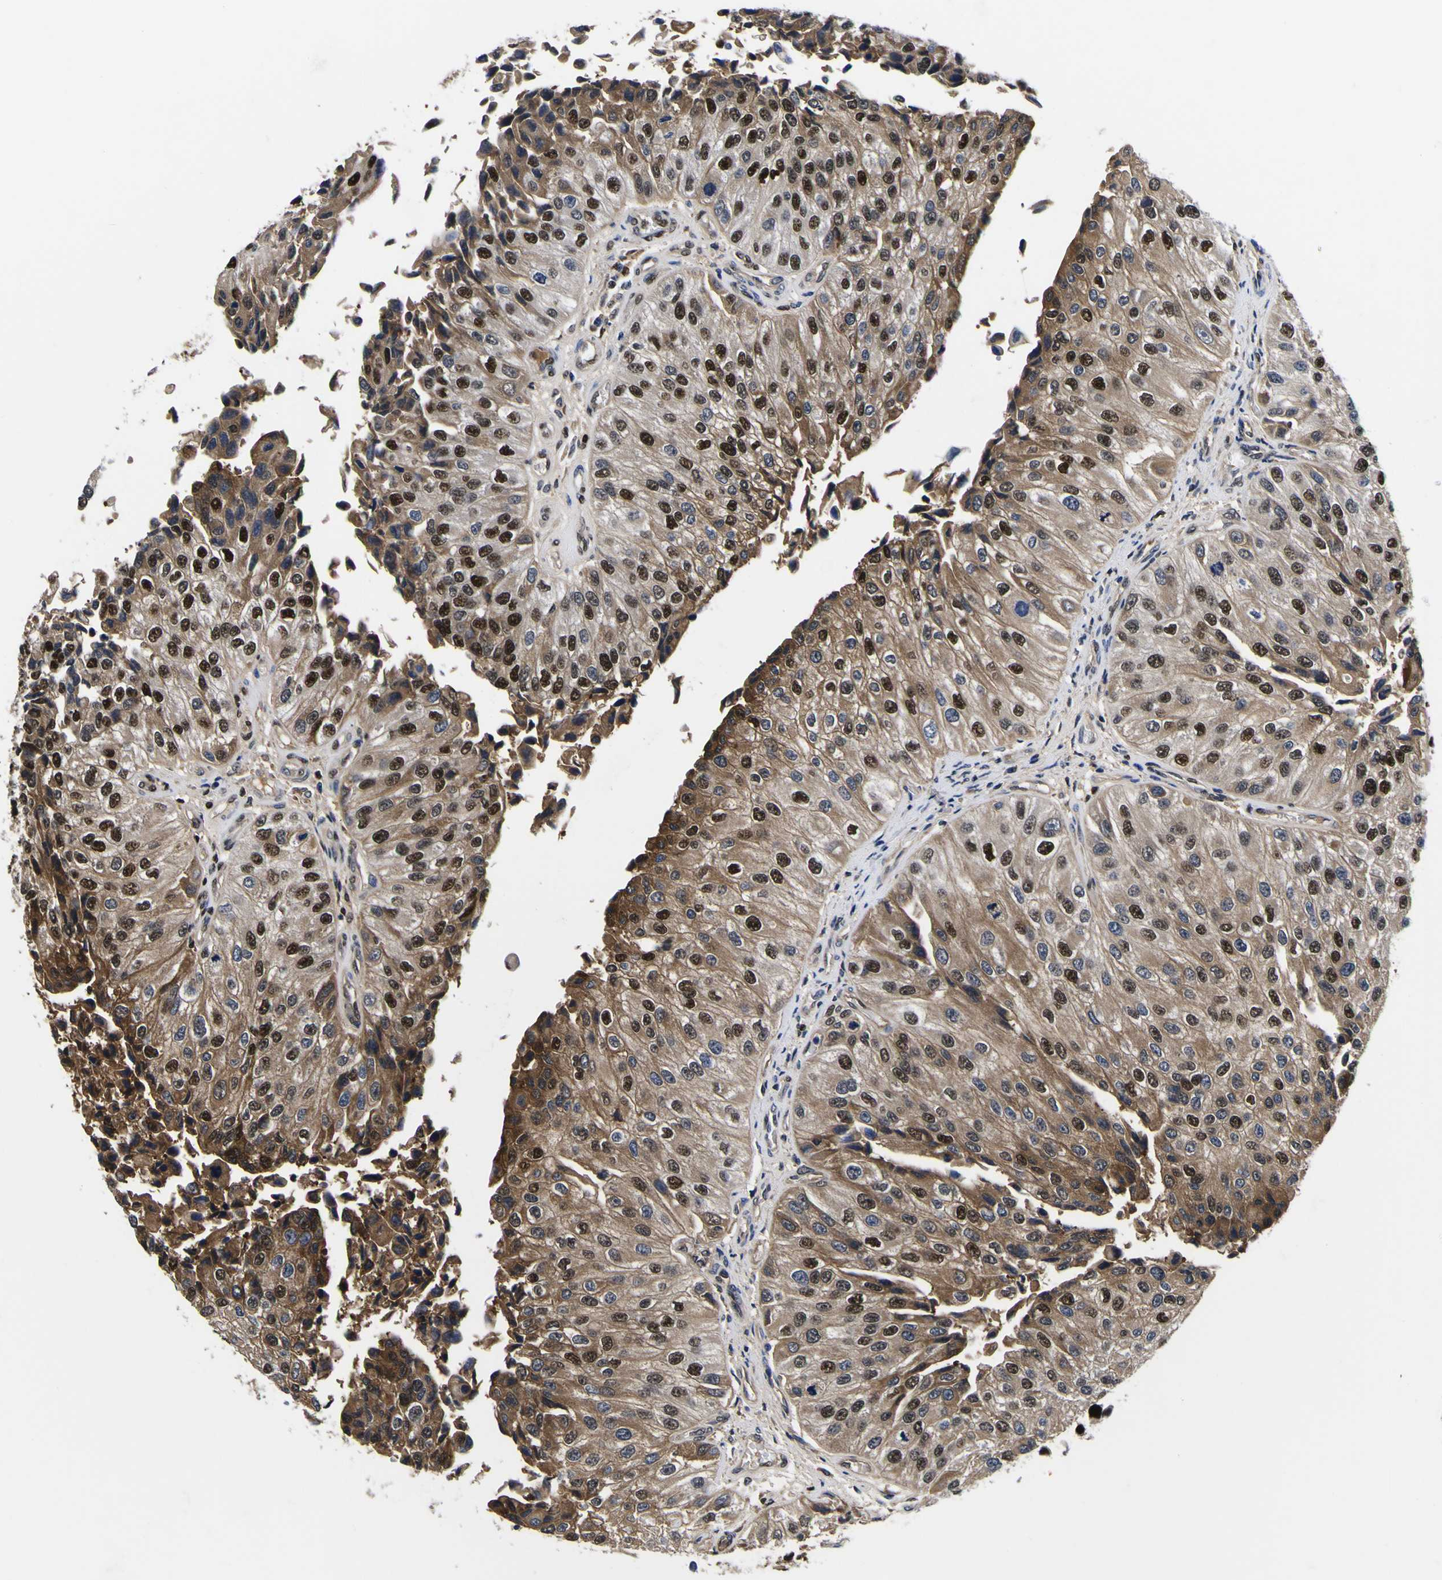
{"staining": {"intensity": "strong", "quantity": ">75%", "location": "cytoplasmic/membranous,nuclear"}, "tissue": "urothelial cancer", "cell_type": "Tumor cells", "image_type": "cancer", "snomed": [{"axis": "morphology", "description": "Urothelial carcinoma, High grade"}, {"axis": "topography", "description": "Kidney"}, {"axis": "topography", "description": "Urinary bladder"}], "caption": "Protein expression analysis of human urothelial carcinoma (high-grade) reveals strong cytoplasmic/membranous and nuclear positivity in approximately >75% of tumor cells.", "gene": "FAM110B", "patient": {"sex": "male", "age": 77}}